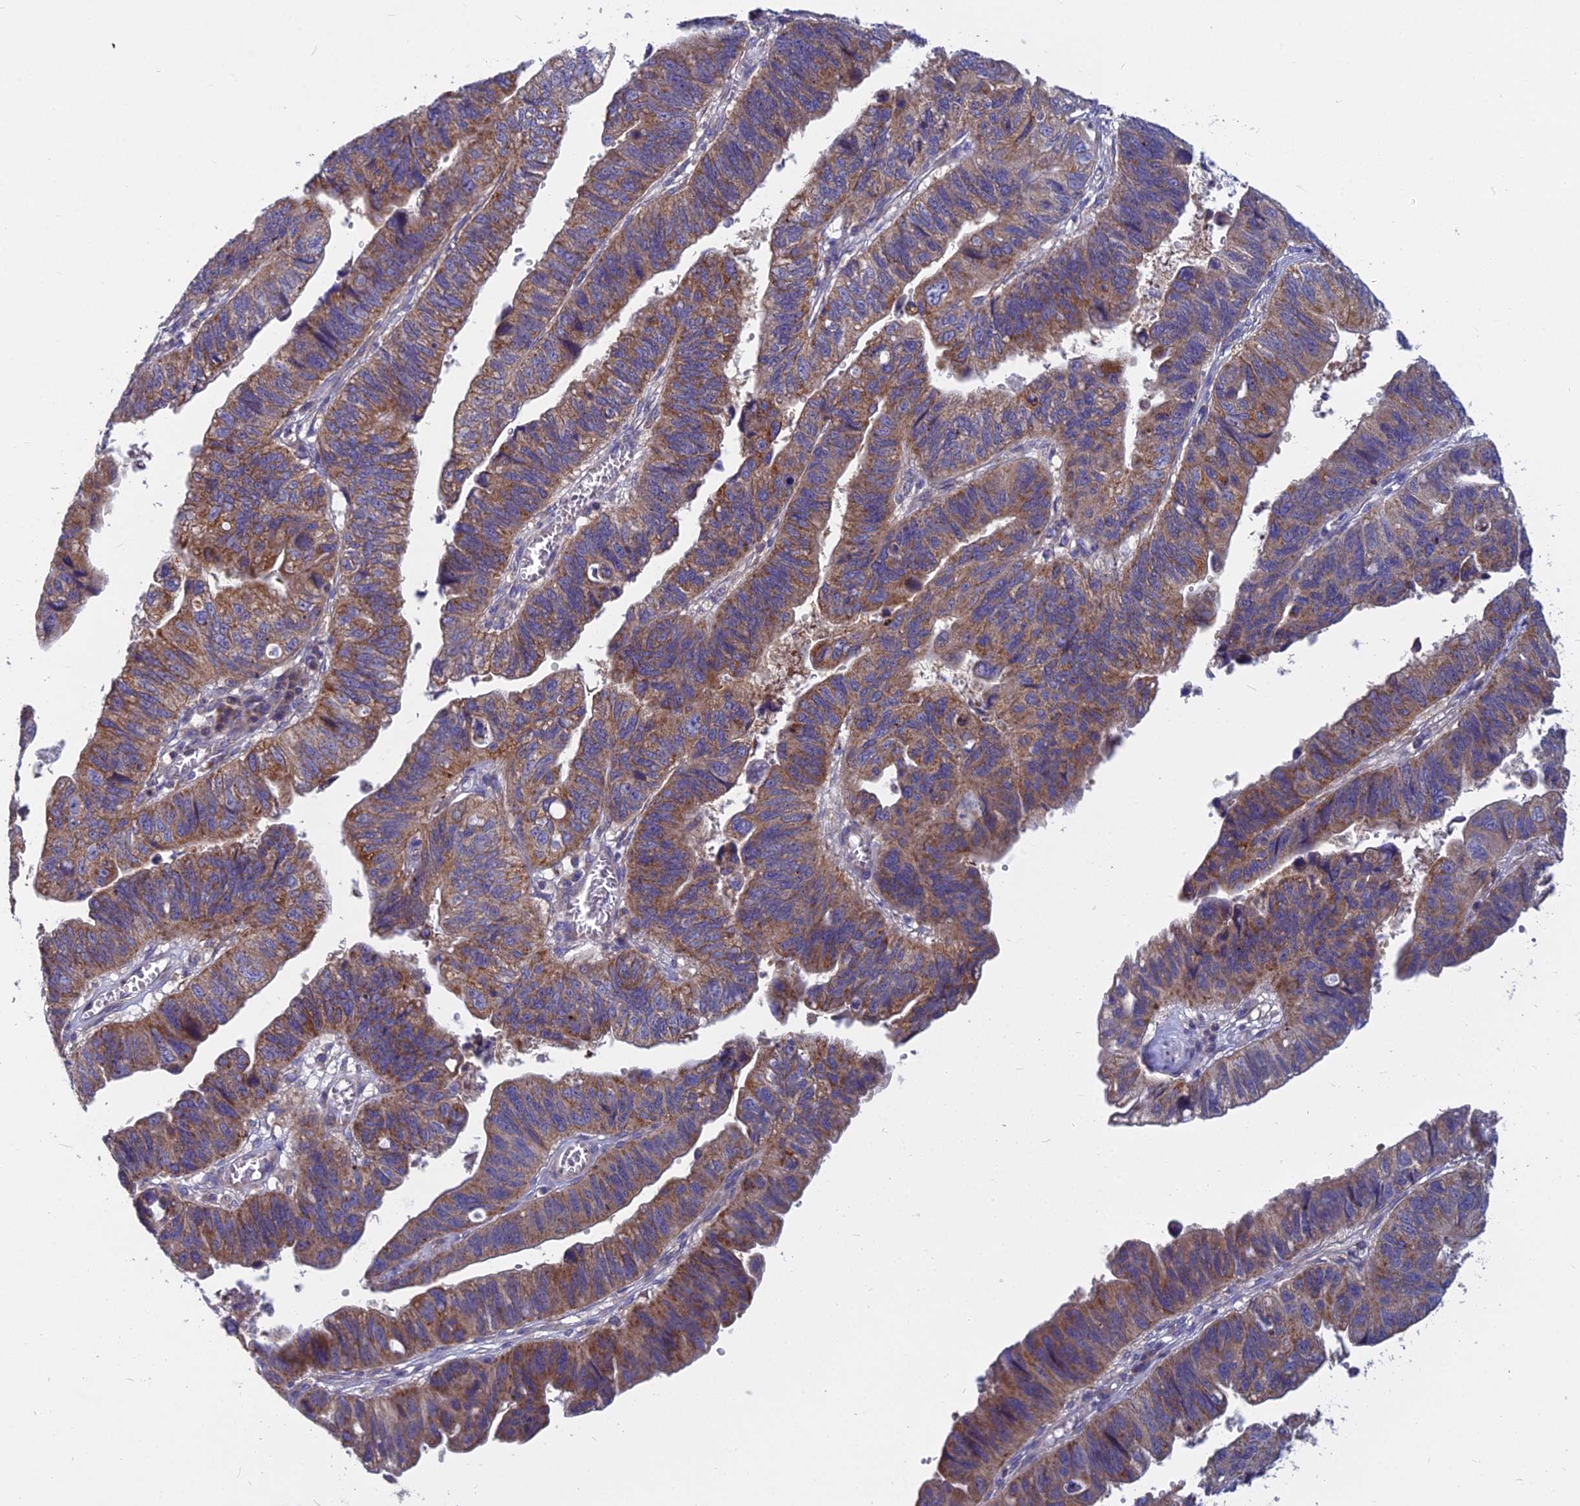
{"staining": {"intensity": "moderate", "quantity": ">75%", "location": "cytoplasmic/membranous"}, "tissue": "stomach cancer", "cell_type": "Tumor cells", "image_type": "cancer", "snomed": [{"axis": "morphology", "description": "Adenocarcinoma, NOS"}, {"axis": "topography", "description": "Stomach"}], "caption": "Immunohistochemistry histopathology image of human stomach cancer stained for a protein (brown), which exhibits medium levels of moderate cytoplasmic/membranous expression in about >75% of tumor cells.", "gene": "COX20", "patient": {"sex": "male", "age": 59}}